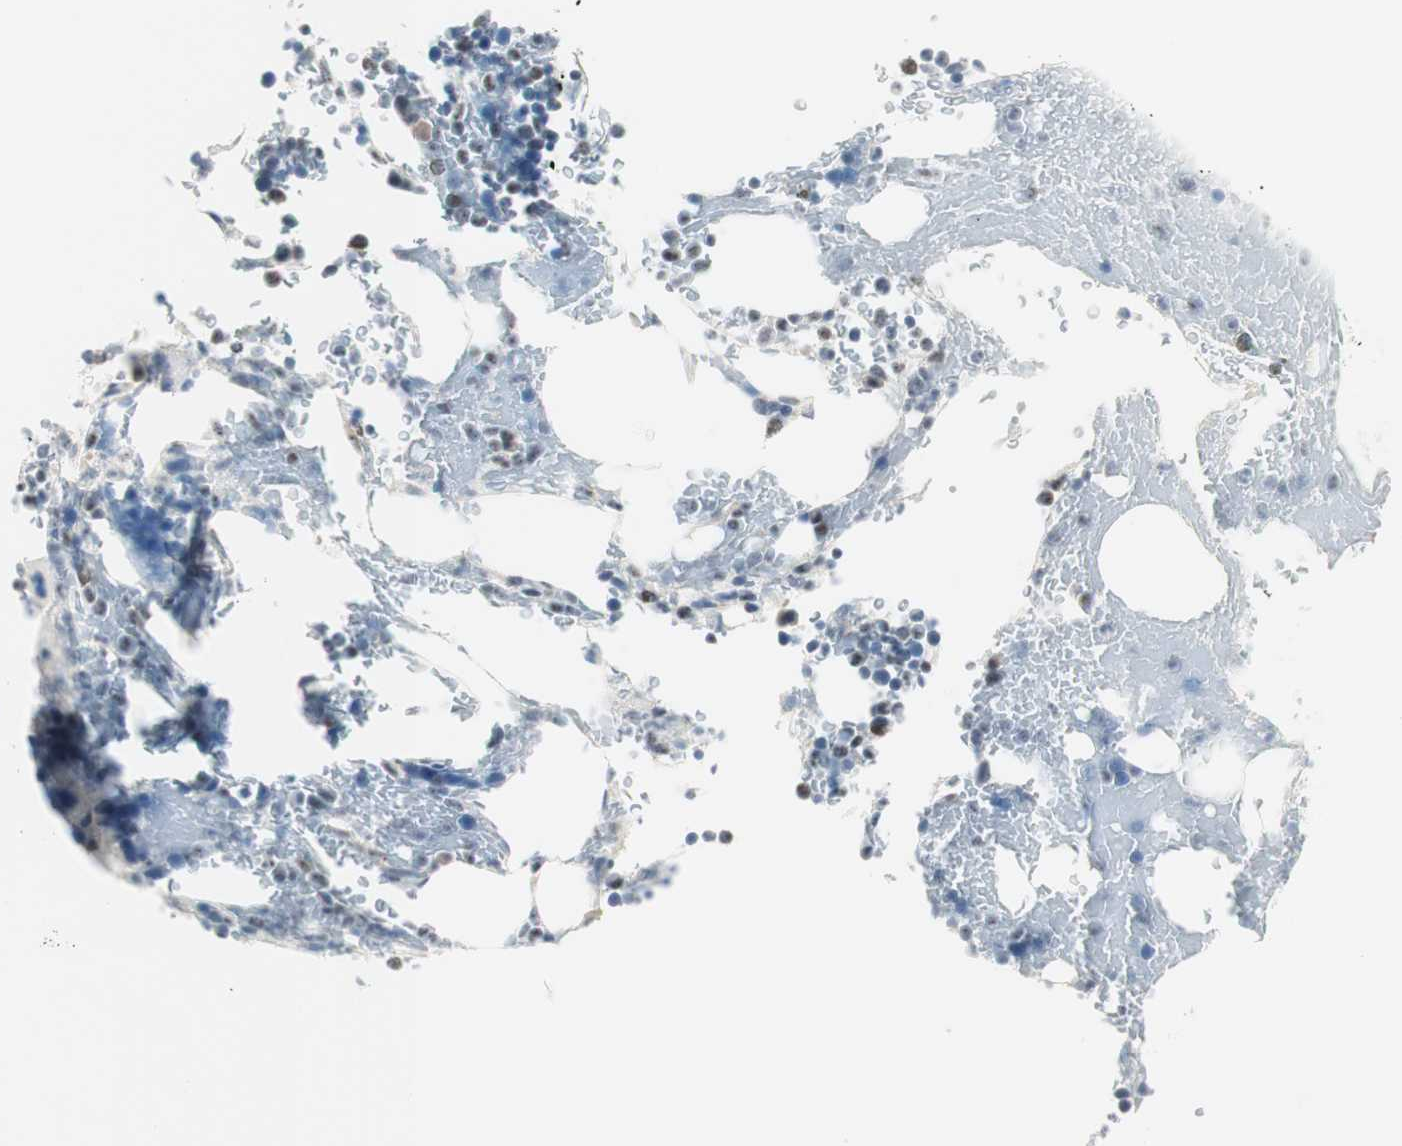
{"staining": {"intensity": "weak", "quantity": "<25%", "location": "nuclear"}, "tissue": "bone marrow", "cell_type": "Hematopoietic cells", "image_type": "normal", "snomed": [{"axis": "morphology", "description": "Normal tissue, NOS"}, {"axis": "topography", "description": "Bone marrow"}], "caption": "DAB immunohistochemical staining of normal bone marrow exhibits no significant staining in hematopoietic cells.", "gene": "HOXB13", "patient": {"sex": "female", "age": 73}}